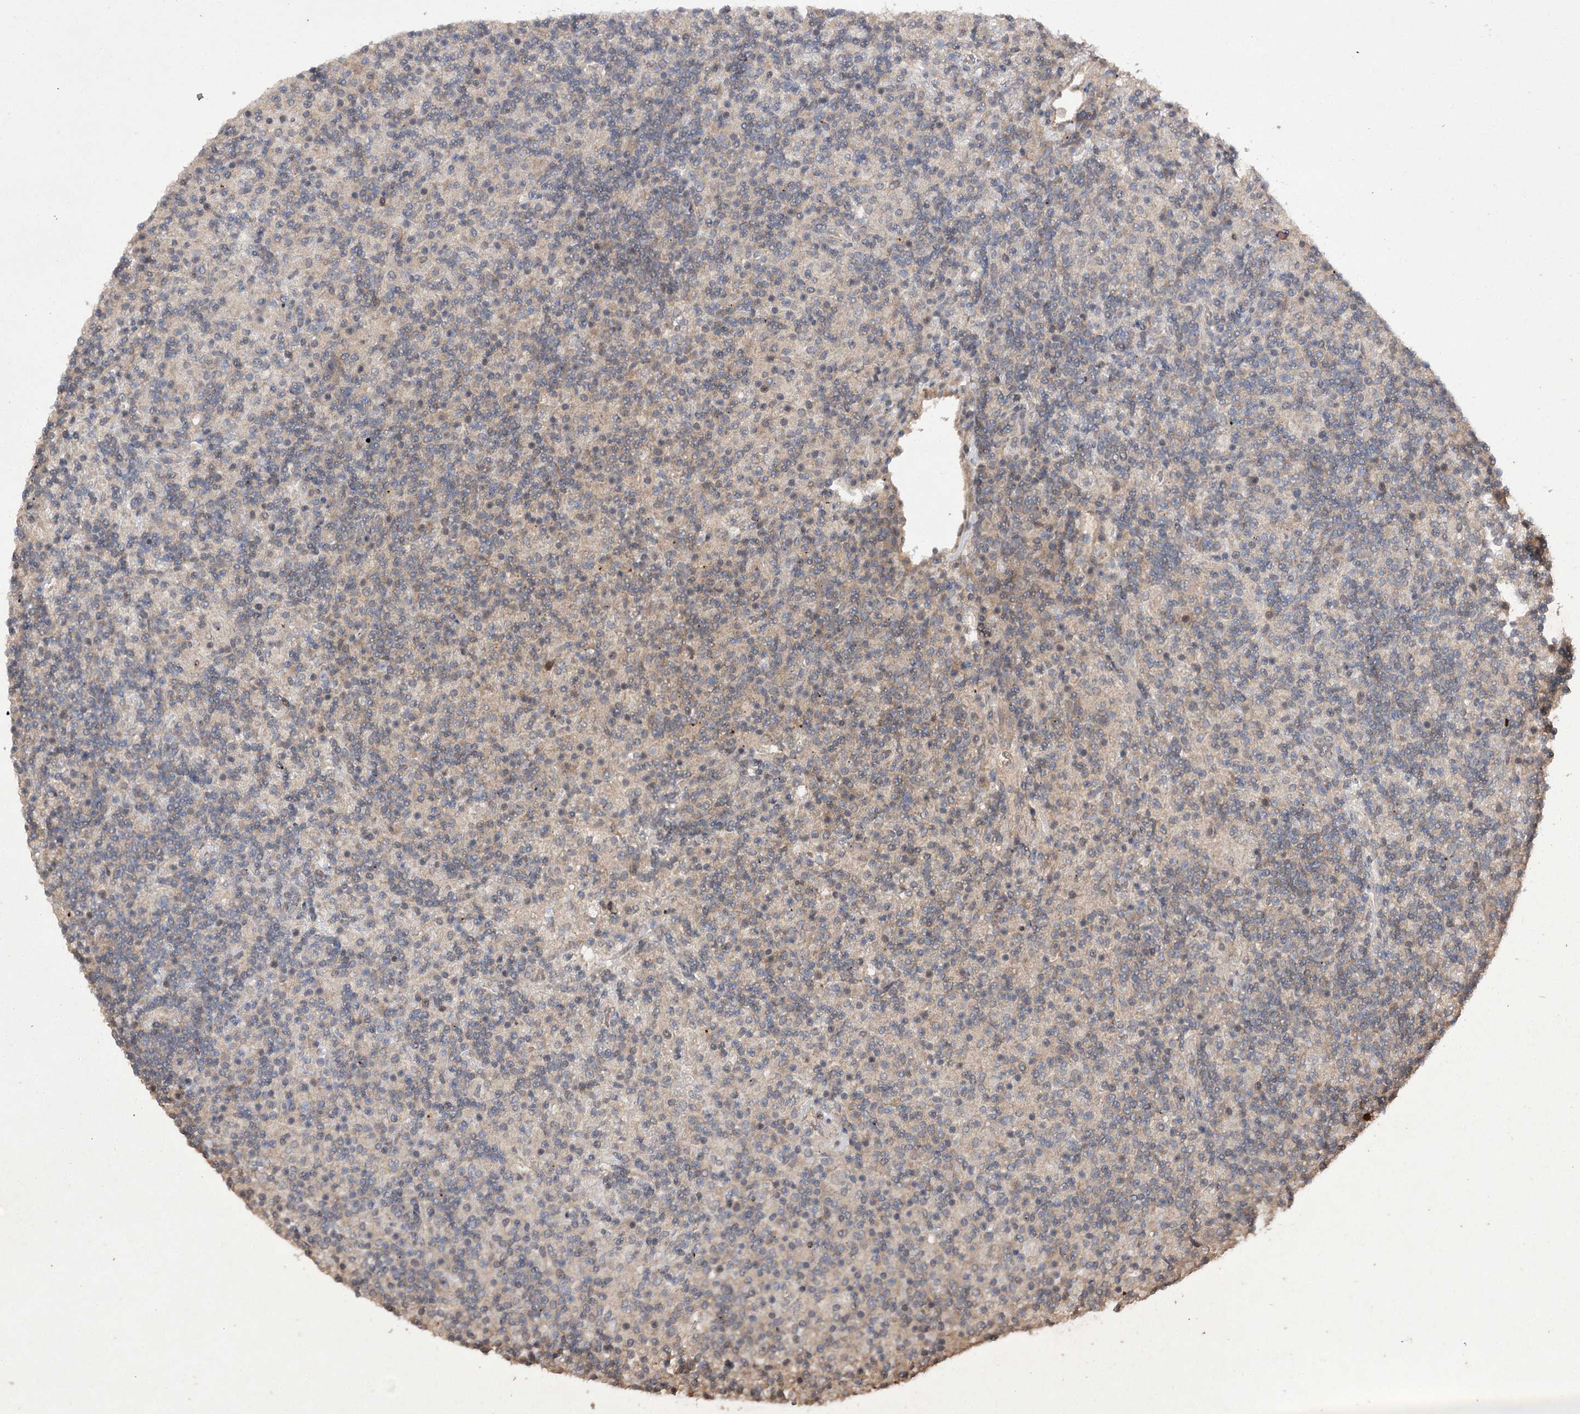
{"staining": {"intensity": "weak", "quantity": "<25%", "location": "cytoplasmic/membranous"}, "tissue": "lymphoma", "cell_type": "Tumor cells", "image_type": "cancer", "snomed": [{"axis": "morphology", "description": "Hodgkin's disease, NOS"}, {"axis": "topography", "description": "Lymph node"}], "caption": "IHC of Hodgkin's disease shows no expression in tumor cells.", "gene": "BCR", "patient": {"sex": "male", "age": 70}}